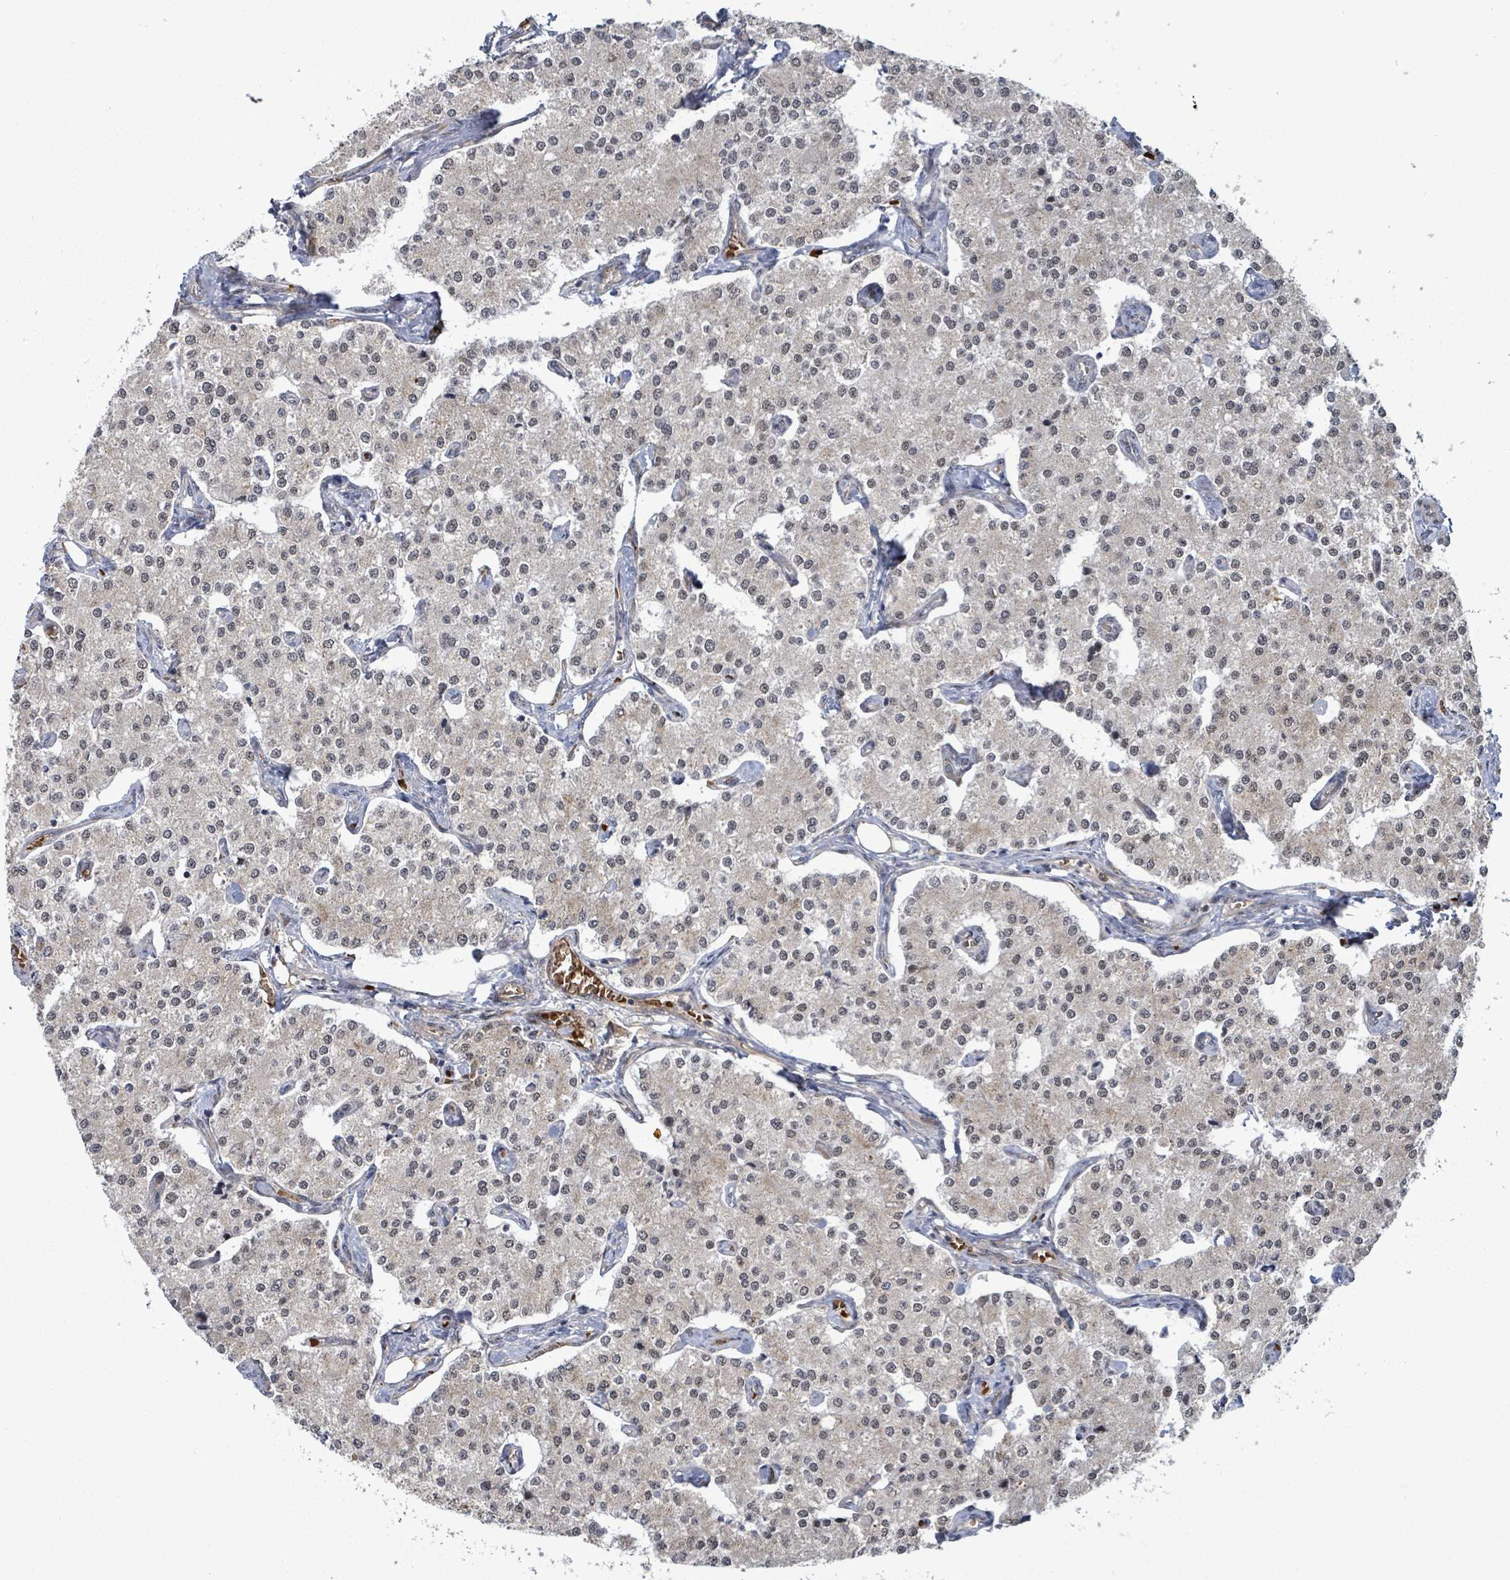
{"staining": {"intensity": "weak", "quantity": "<25%", "location": "nuclear"}, "tissue": "carcinoid", "cell_type": "Tumor cells", "image_type": "cancer", "snomed": [{"axis": "morphology", "description": "Carcinoid, malignant, NOS"}, {"axis": "topography", "description": "Colon"}], "caption": "DAB immunohistochemical staining of human malignant carcinoid exhibits no significant staining in tumor cells.", "gene": "PATZ1", "patient": {"sex": "female", "age": 52}}